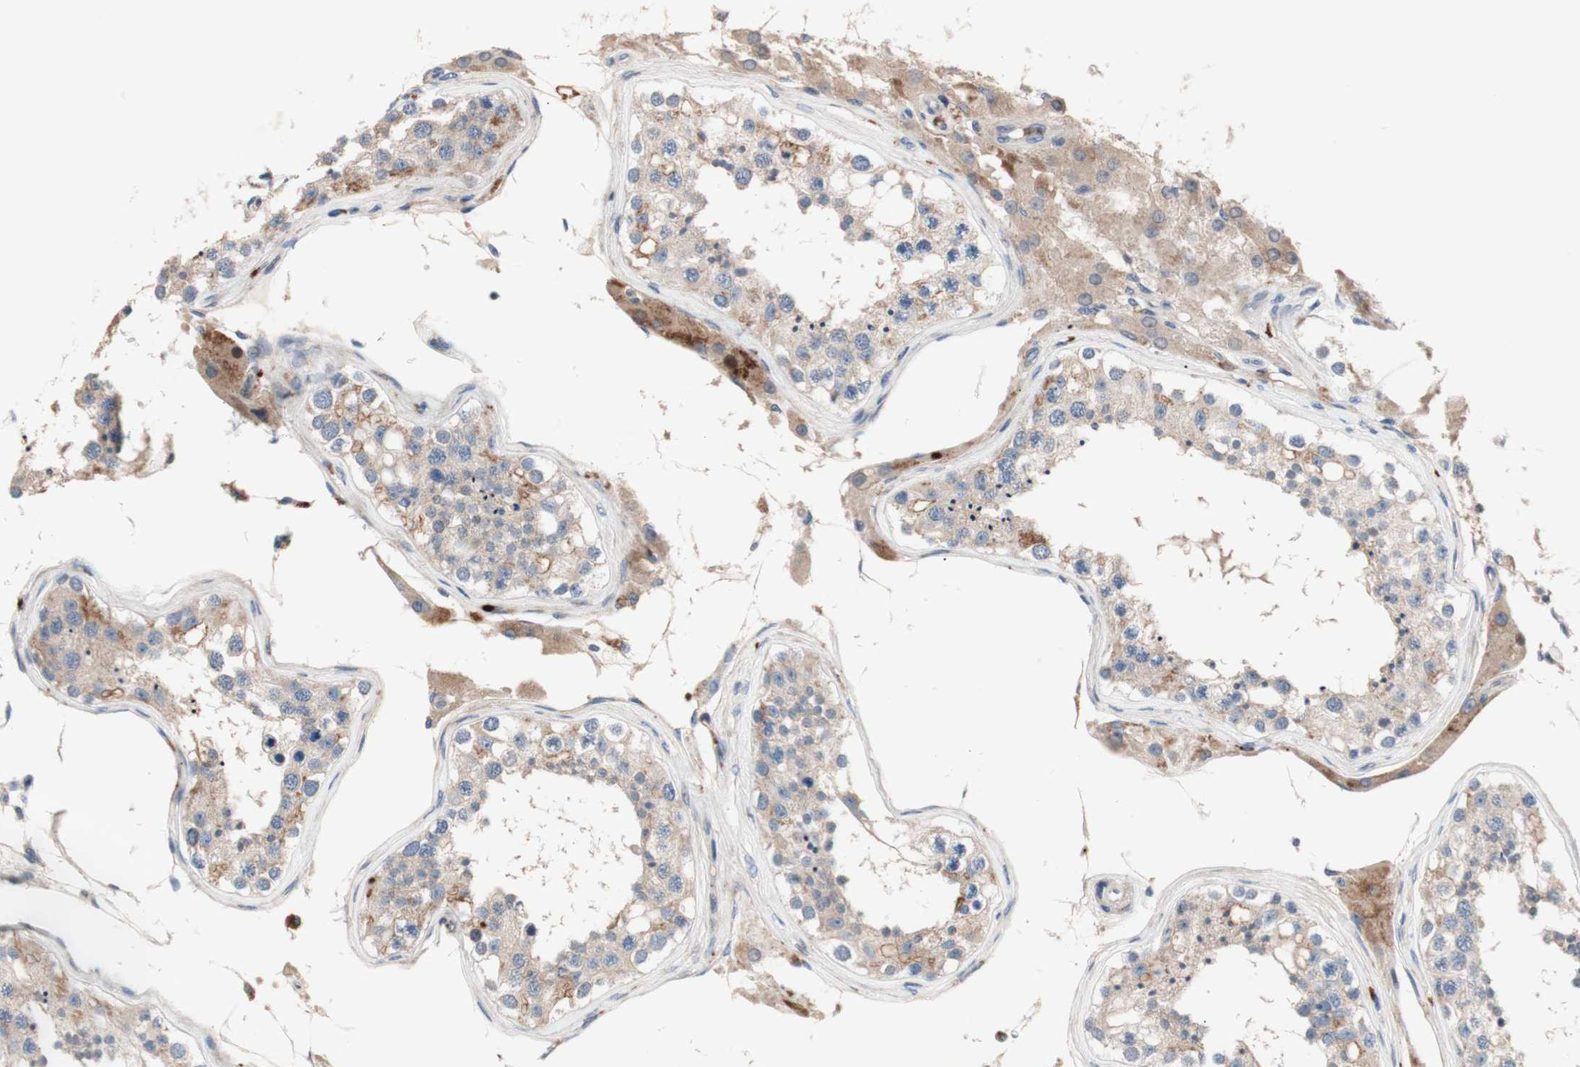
{"staining": {"intensity": "weak", "quantity": ">75%", "location": "cytoplasmic/membranous"}, "tissue": "testis", "cell_type": "Cells in seminiferous ducts", "image_type": "normal", "snomed": [{"axis": "morphology", "description": "Normal tissue, NOS"}, {"axis": "topography", "description": "Testis"}], "caption": "High-magnification brightfield microscopy of benign testis stained with DAB (brown) and counterstained with hematoxylin (blue). cells in seminiferous ducts exhibit weak cytoplasmic/membranous staining is appreciated in about>75% of cells. The staining was performed using DAB (3,3'-diaminobenzidine), with brown indicating positive protein expression. Nuclei are stained blue with hematoxylin.", "gene": "CDON", "patient": {"sex": "male", "age": 68}}